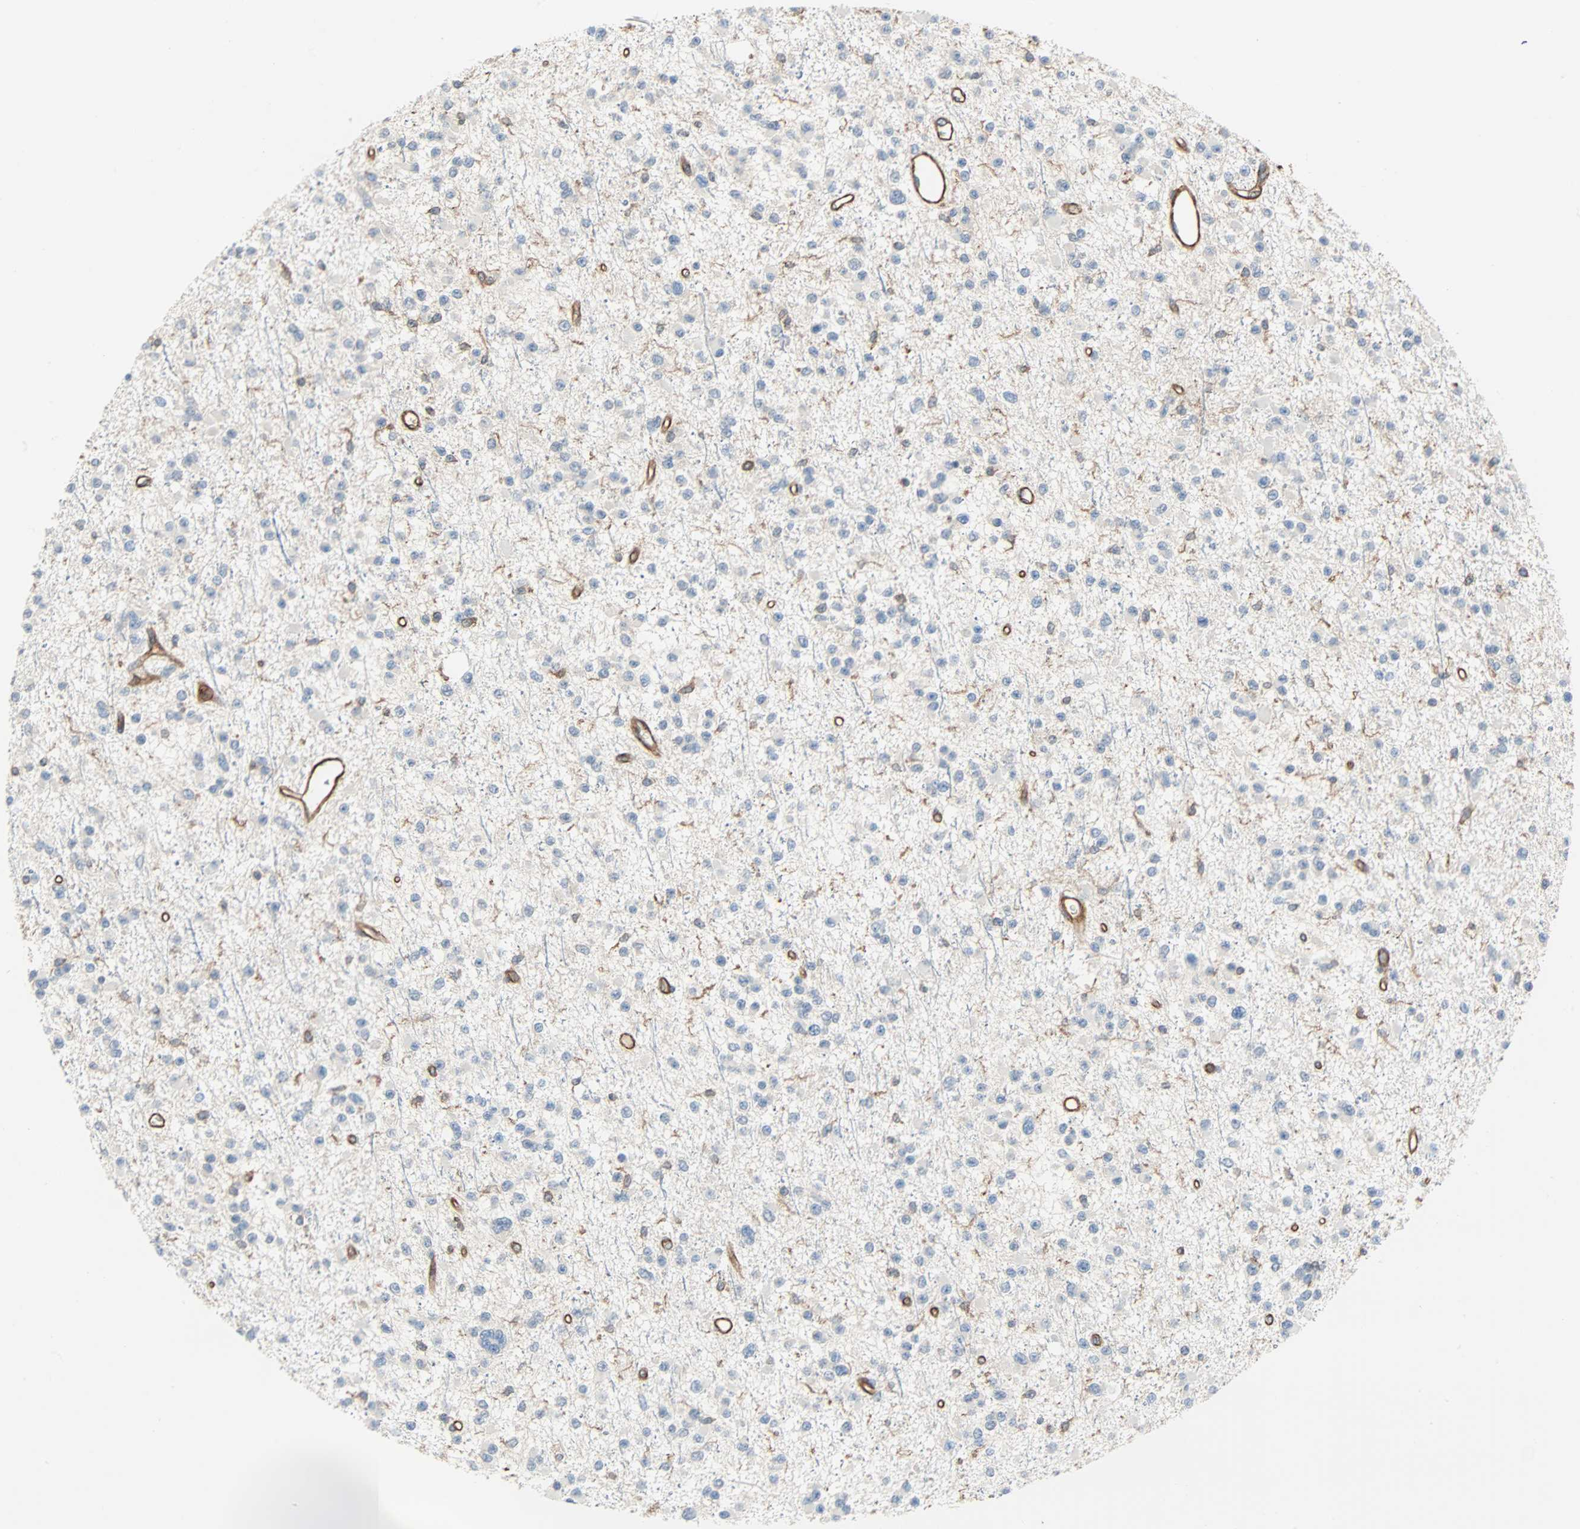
{"staining": {"intensity": "negative", "quantity": "none", "location": "none"}, "tissue": "glioma", "cell_type": "Tumor cells", "image_type": "cancer", "snomed": [{"axis": "morphology", "description": "Glioma, malignant, Low grade"}, {"axis": "topography", "description": "Brain"}], "caption": "There is no significant expression in tumor cells of glioma.", "gene": "GALNT10", "patient": {"sex": "female", "age": 22}}